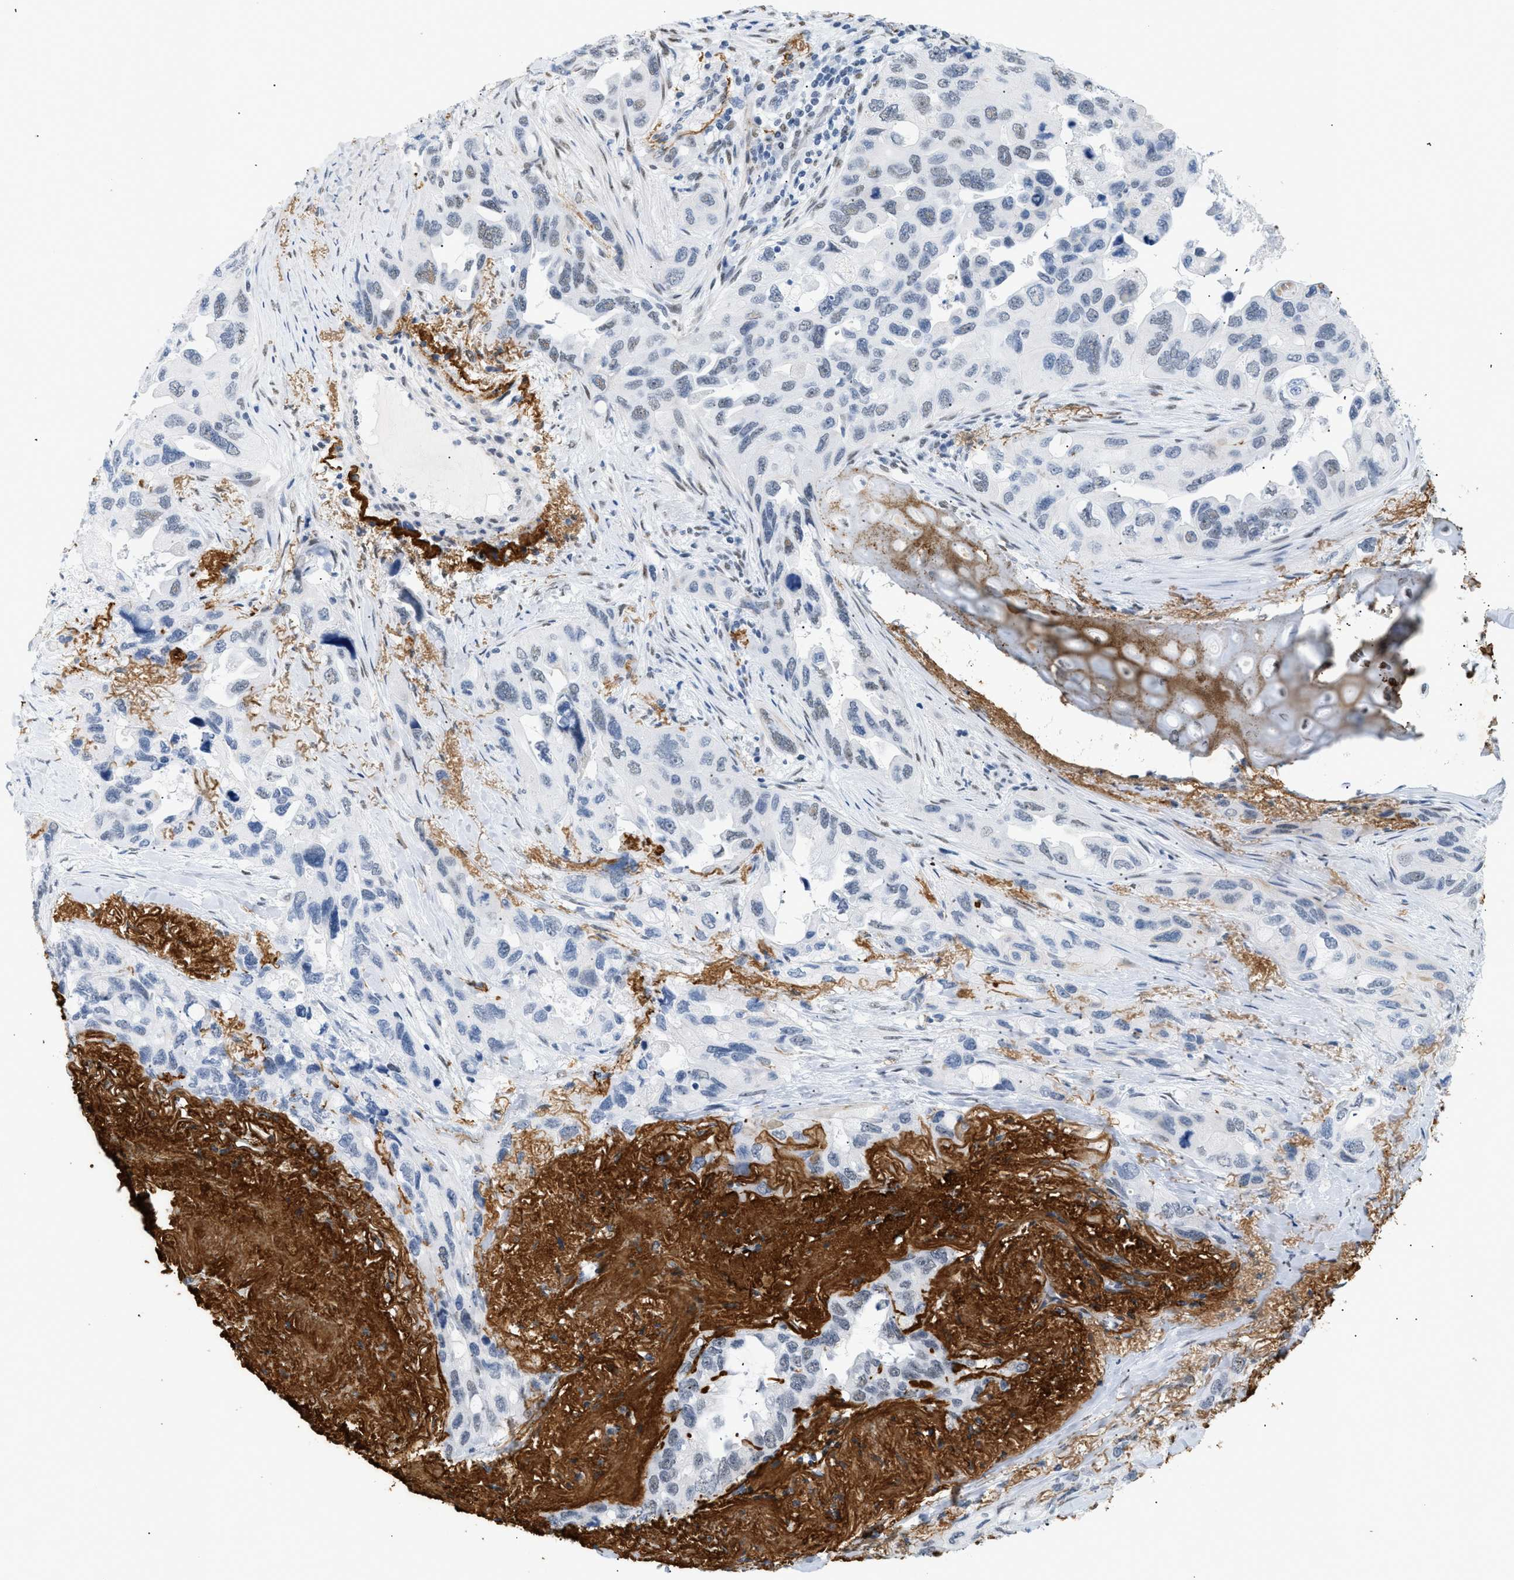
{"staining": {"intensity": "weak", "quantity": "<25%", "location": "nuclear"}, "tissue": "lung cancer", "cell_type": "Tumor cells", "image_type": "cancer", "snomed": [{"axis": "morphology", "description": "Squamous cell carcinoma, NOS"}, {"axis": "topography", "description": "Lung"}], "caption": "Photomicrograph shows no protein positivity in tumor cells of lung cancer tissue. (DAB IHC, high magnification).", "gene": "ELN", "patient": {"sex": "female", "age": 73}}